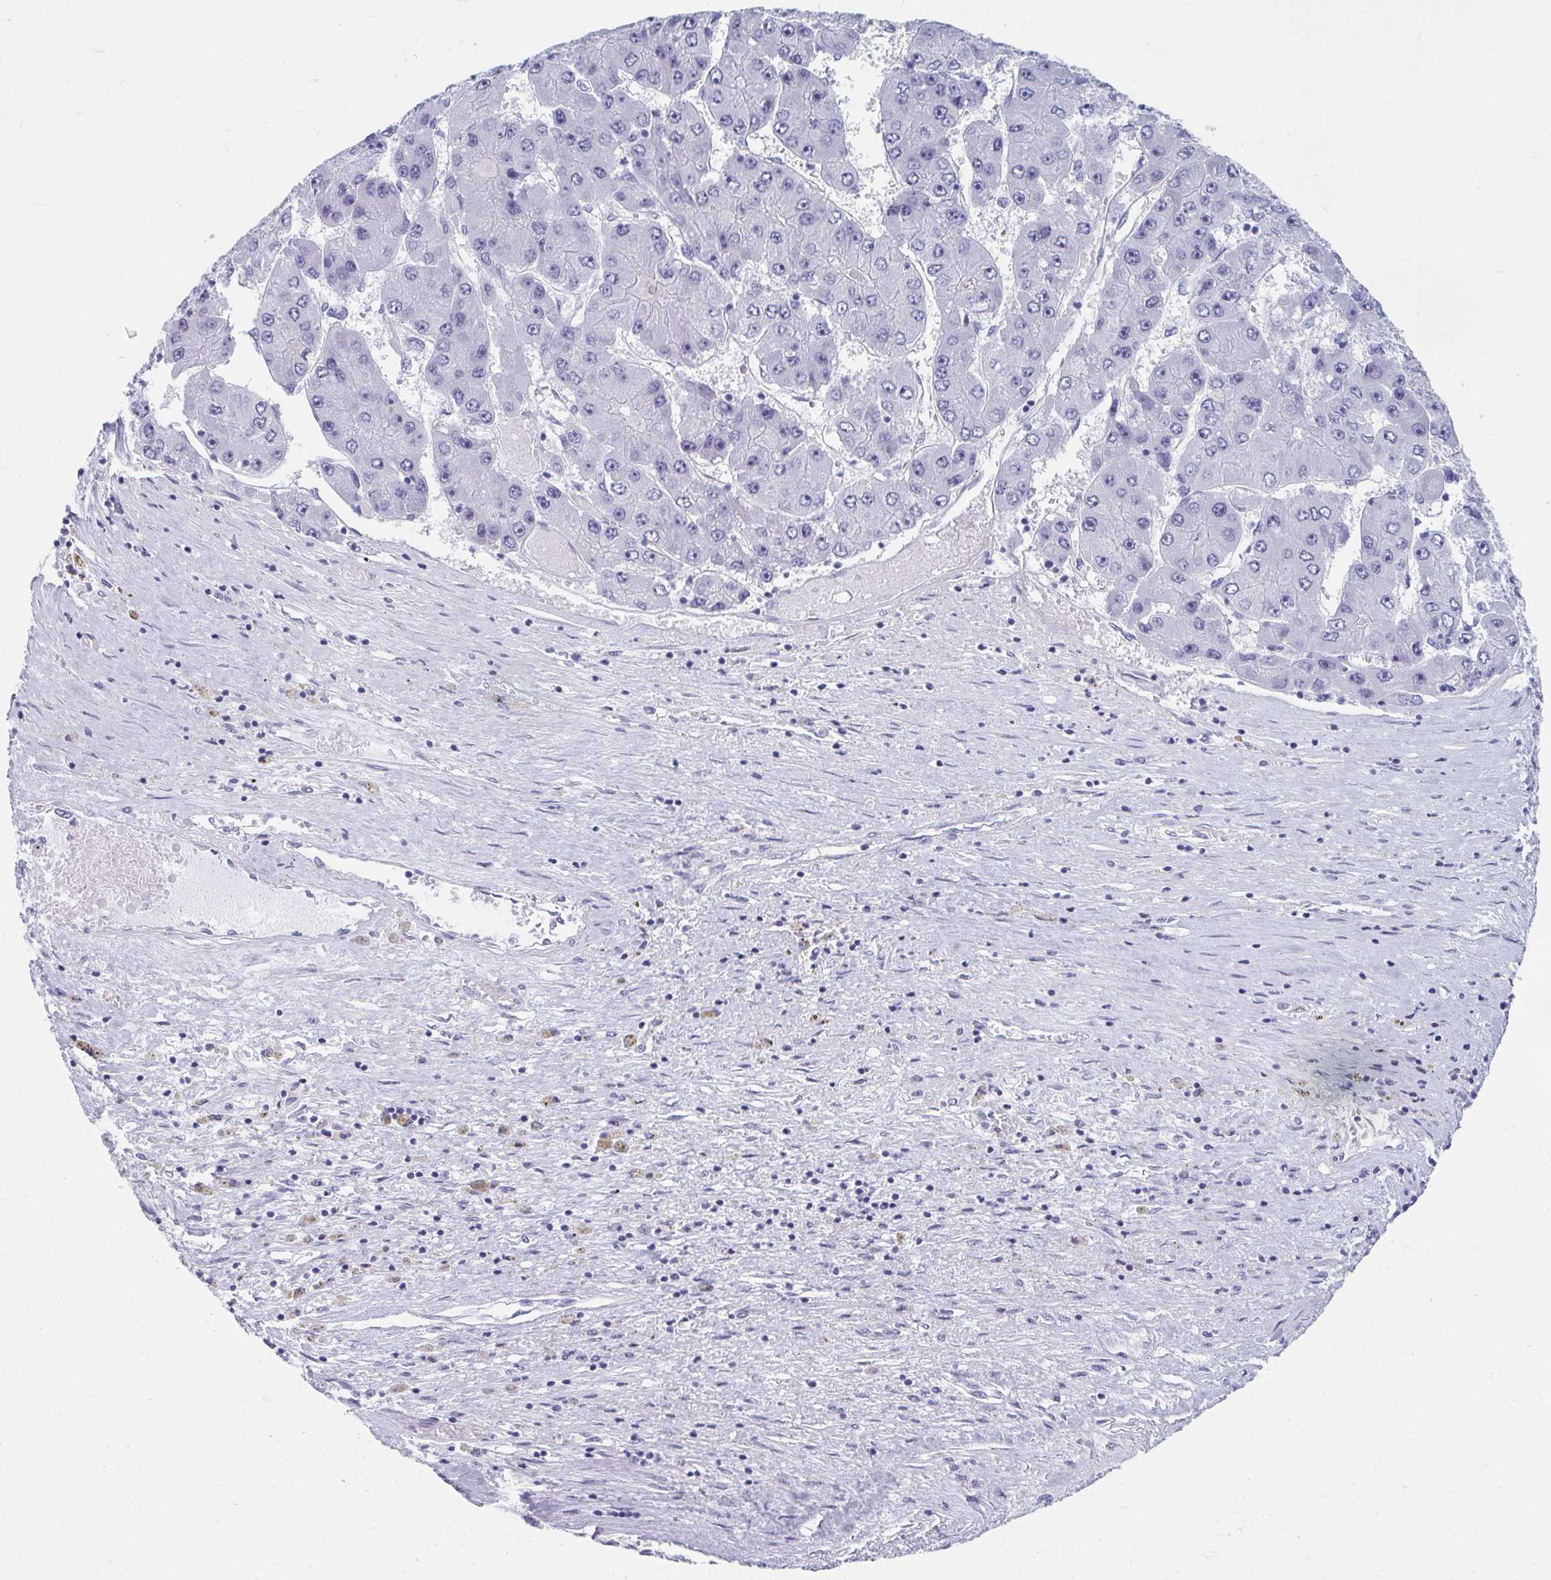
{"staining": {"intensity": "negative", "quantity": "none", "location": "none"}, "tissue": "liver cancer", "cell_type": "Tumor cells", "image_type": "cancer", "snomed": [{"axis": "morphology", "description": "Carcinoma, Hepatocellular, NOS"}, {"axis": "topography", "description": "Liver"}], "caption": "This is a photomicrograph of immunohistochemistry staining of liver cancer (hepatocellular carcinoma), which shows no staining in tumor cells.", "gene": "GHRL", "patient": {"sex": "female", "age": 61}}